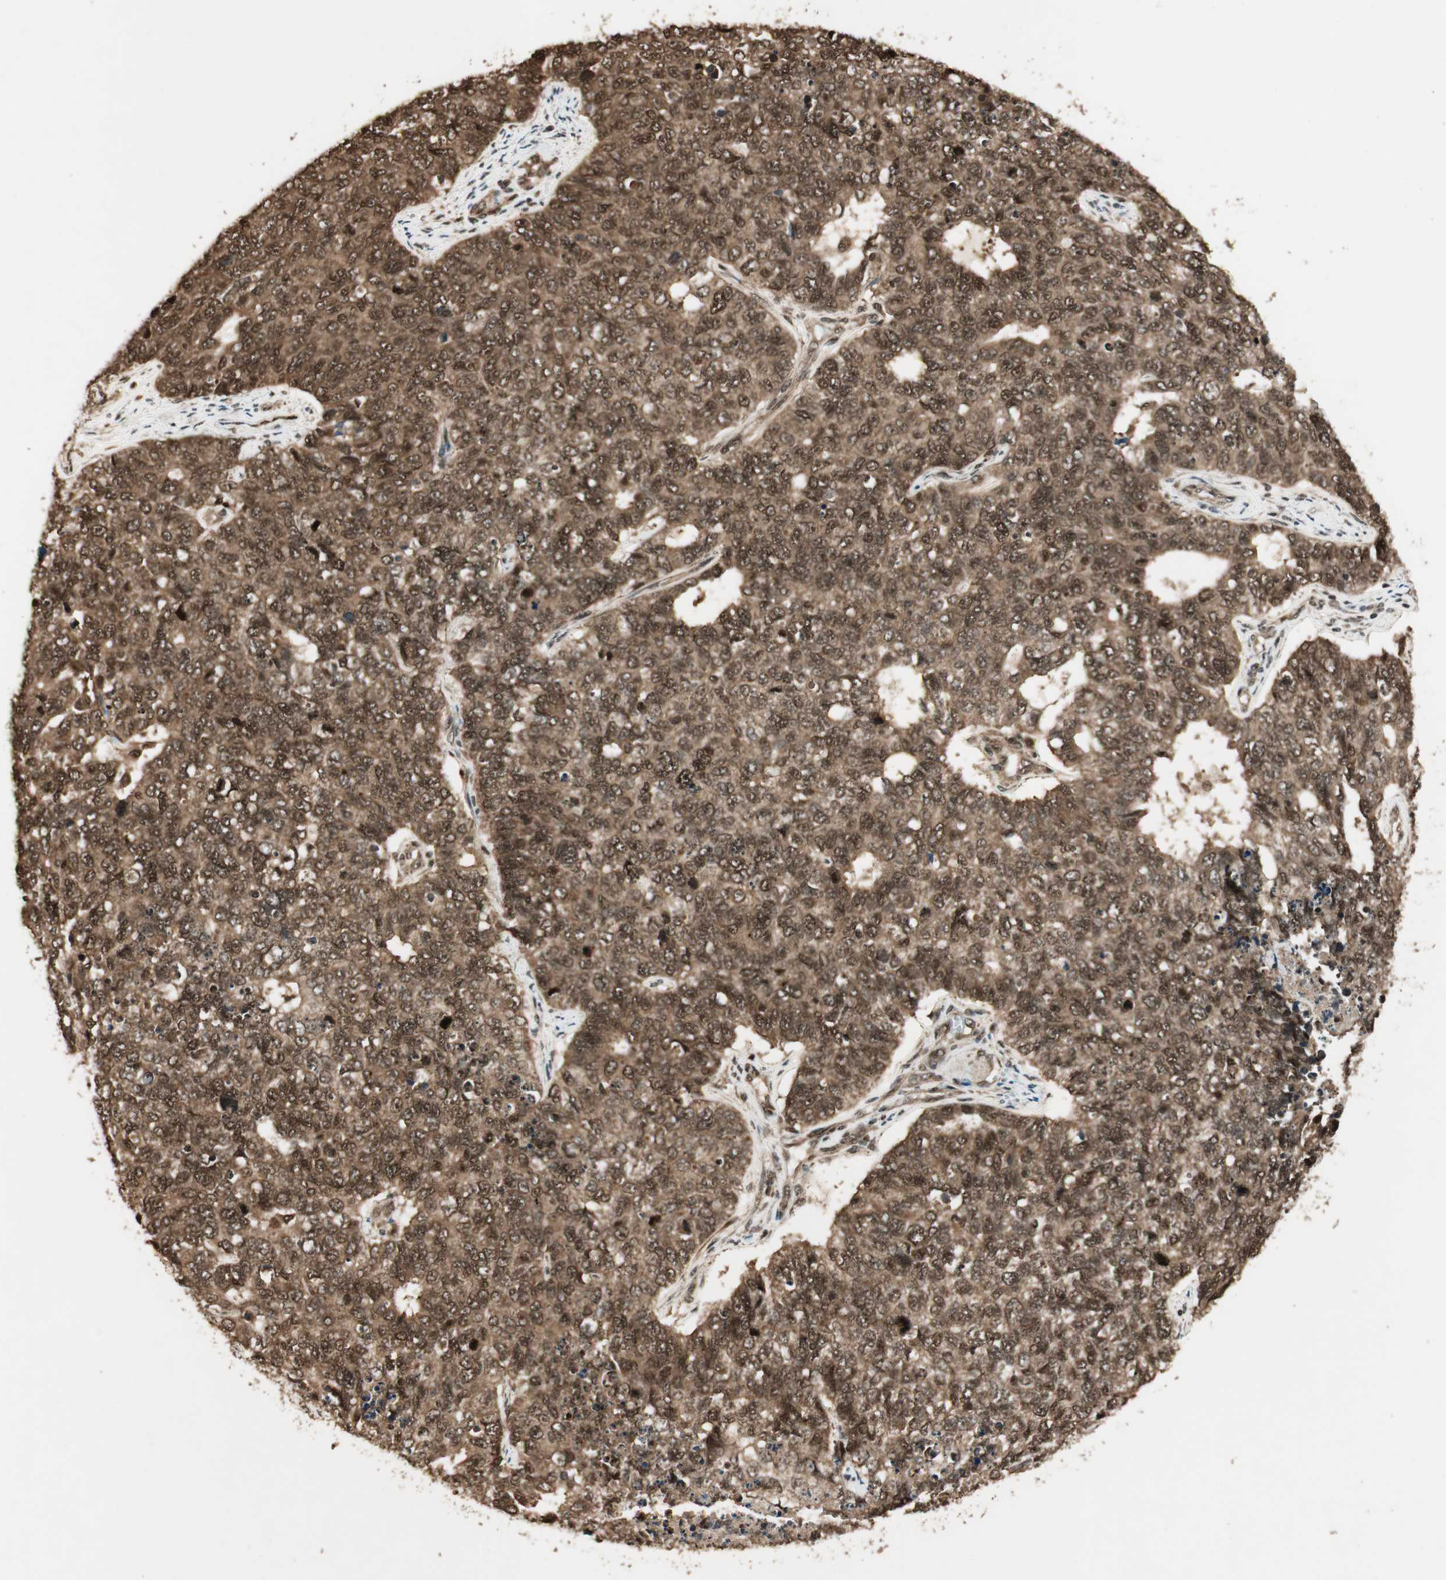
{"staining": {"intensity": "strong", "quantity": ">75%", "location": "cytoplasmic/membranous,nuclear"}, "tissue": "cervical cancer", "cell_type": "Tumor cells", "image_type": "cancer", "snomed": [{"axis": "morphology", "description": "Squamous cell carcinoma, NOS"}, {"axis": "topography", "description": "Cervix"}], "caption": "Strong cytoplasmic/membranous and nuclear positivity is appreciated in approximately >75% of tumor cells in squamous cell carcinoma (cervical).", "gene": "RPA3", "patient": {"sex": "female", "age": 63}}